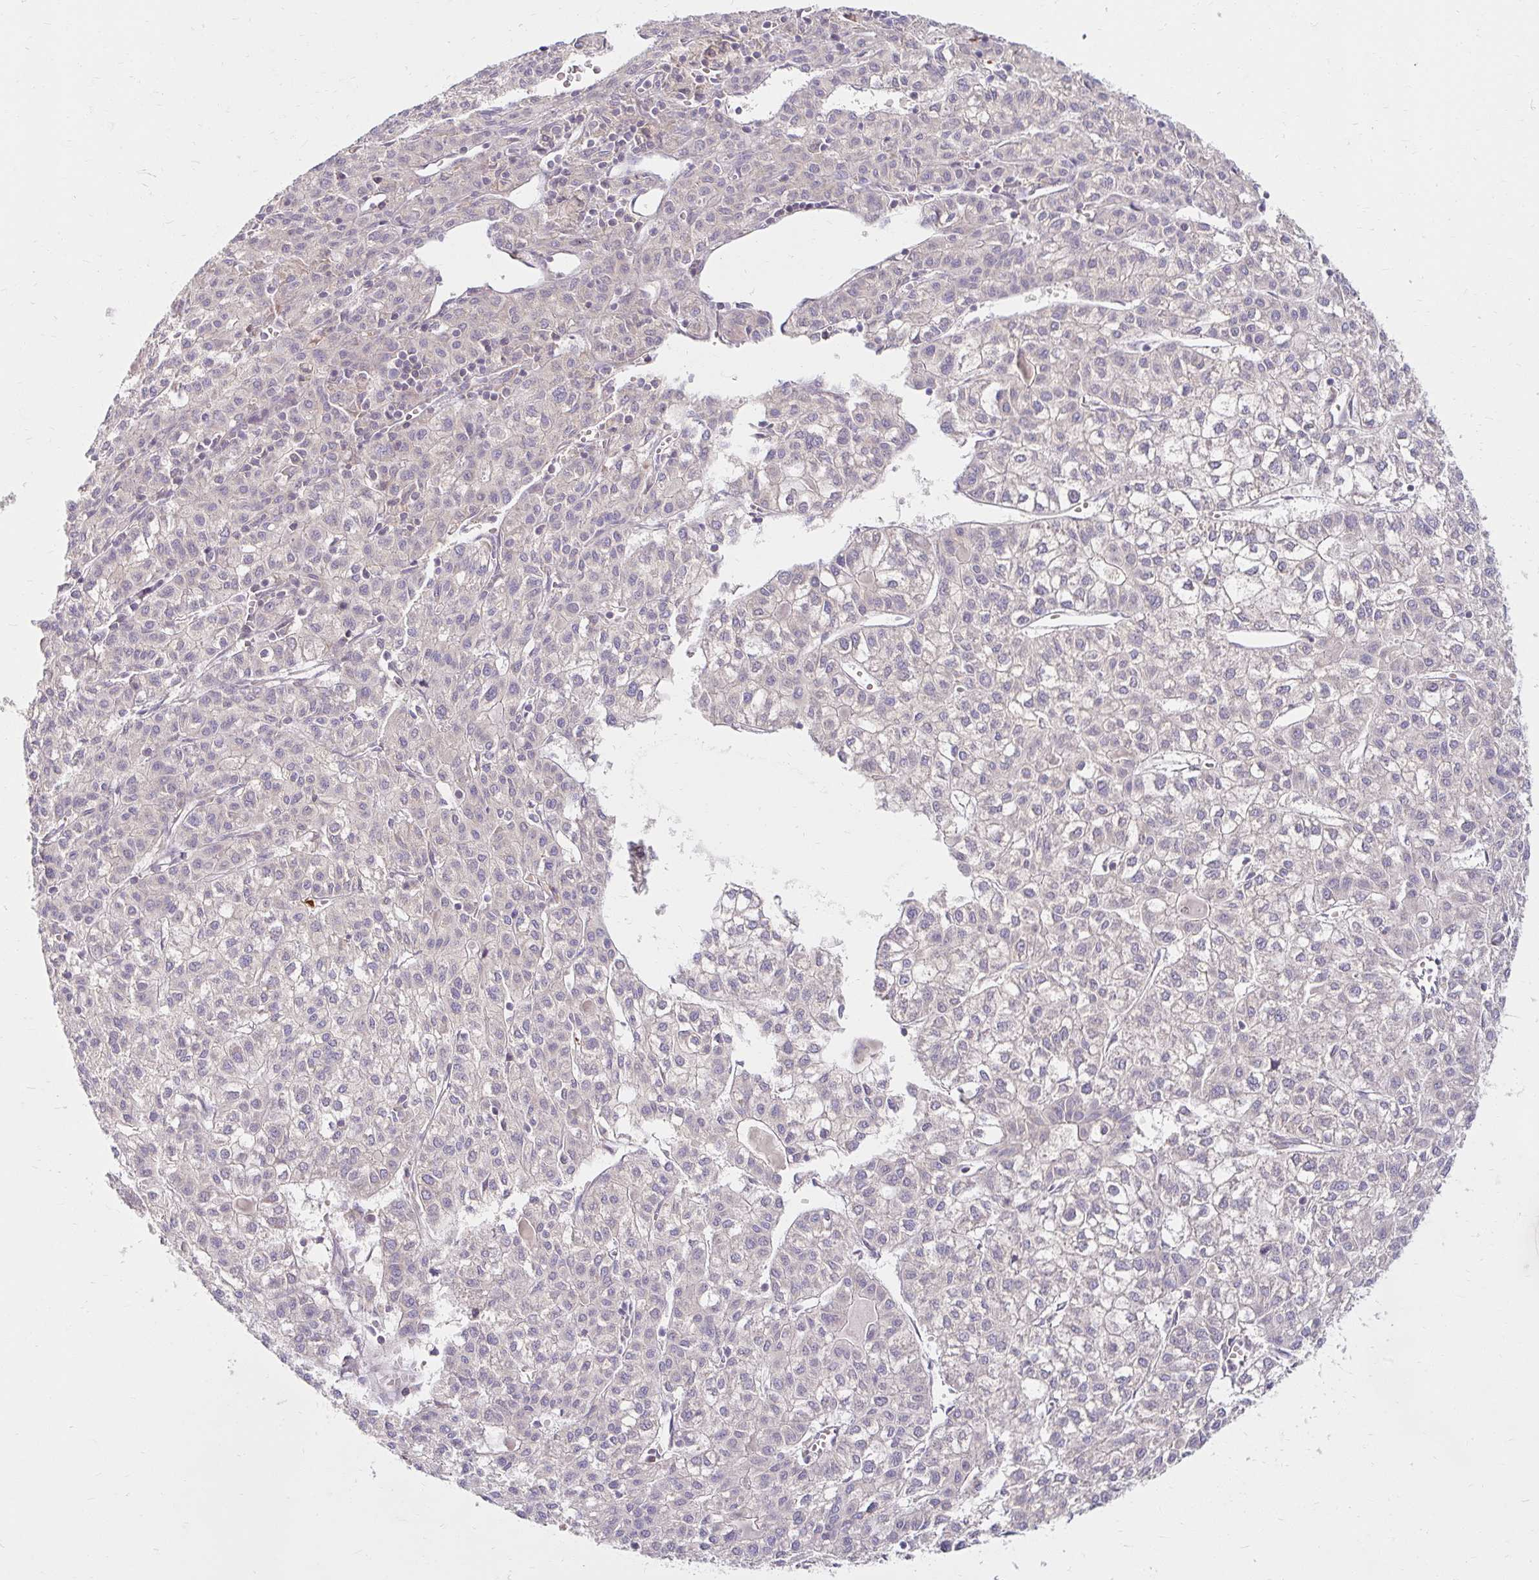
{"staining": {"intensity": "negative", "quantity": "none", "location": "none"}, "tissue": "liver cancer", "cell_type": "Tumor cells", "image_type": "cancer", "snomed": [{"axis": "morphology", "description": "Carcinoma, Hepatocellular, NOS"}, {"axis": "topography", "description": "Liver"}], "caption": "Image shows no protein expression in tumor cells of hepatocellular carcinoma (liver) tissue.", "gene": "SKP2", "patient": {"sex": "female", "age": 43}}